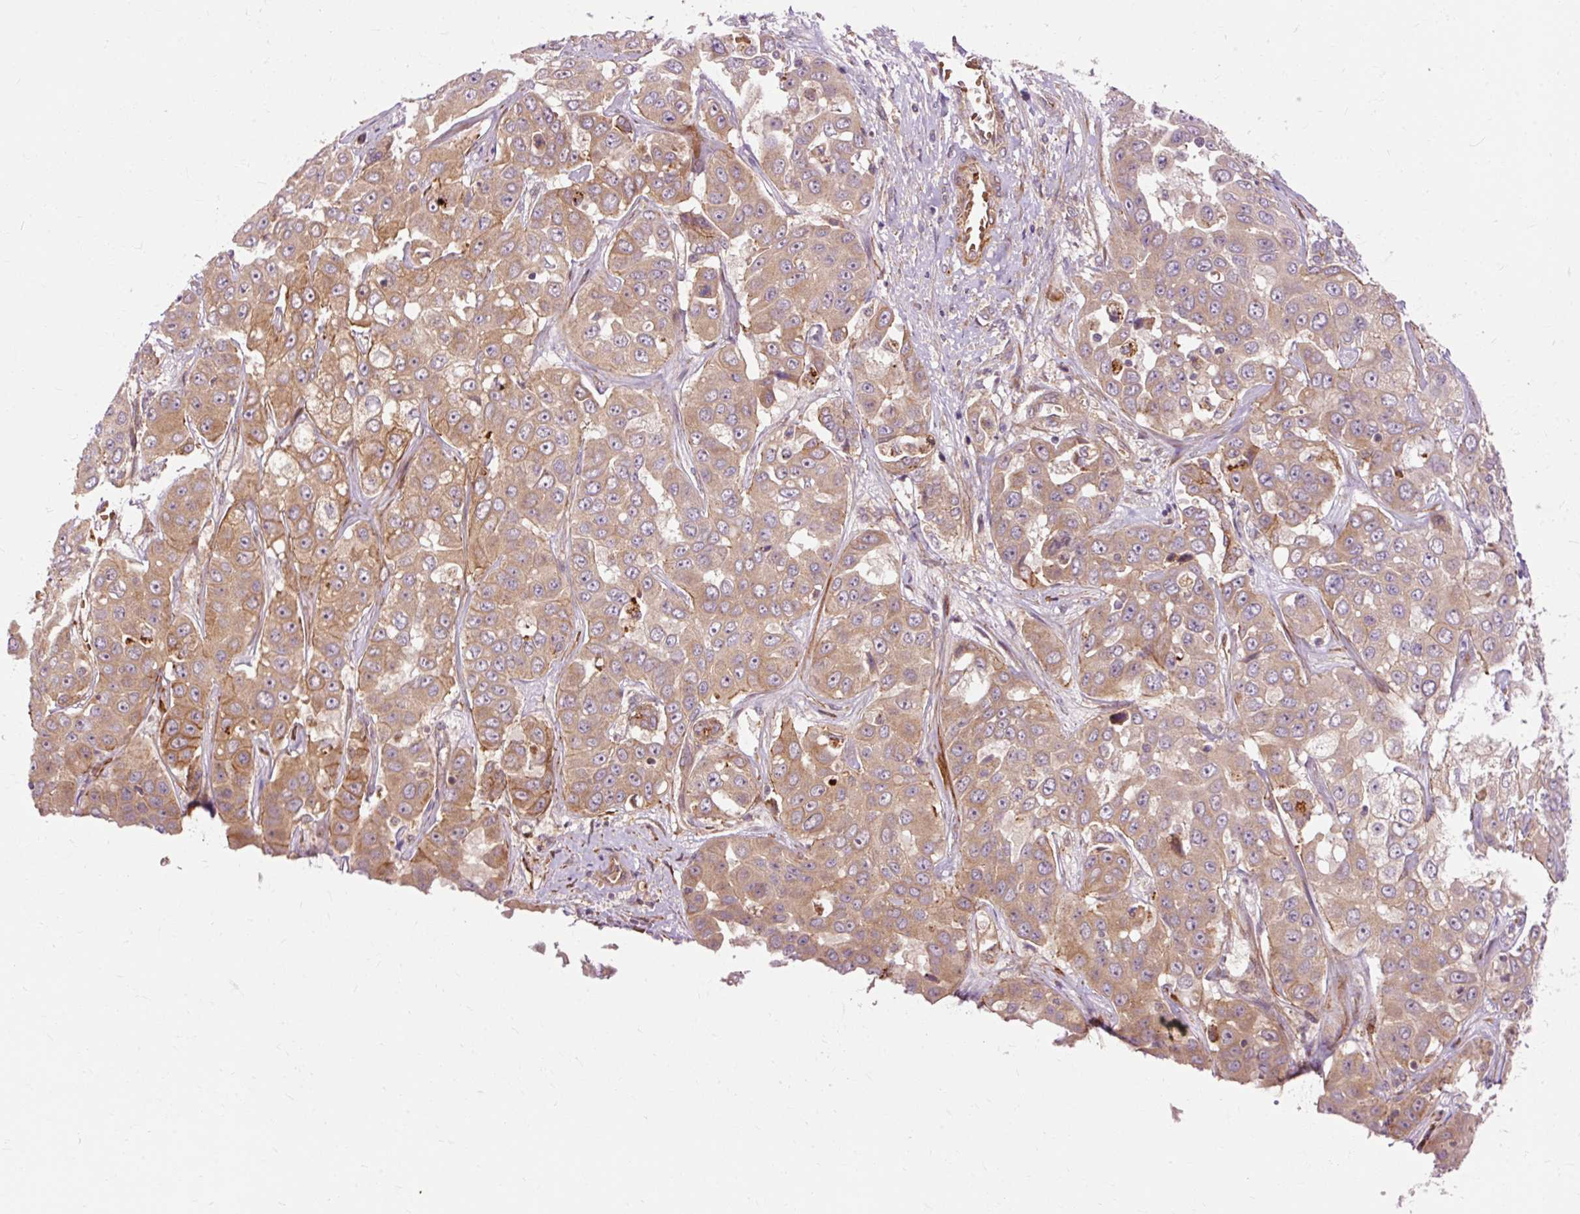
{"staining": {"intensity": "moderate", "quantity": ">75%", "location": "cytoplasmic/membranous"}, "tissue": "liver cancer", "cell_type": "Tumor cells", "image_type": "cancer", "snomed": [{"axis": "morphology", "description": "Cholangiocarcinoma"}, {"axis": "topography", "description": "Liver"}], "caption": "The photomicrograph reveals immunohistochemical staining of liver cholangiocarcinoma. There is moderate cytoplasmic/membranous expression is appreciated in about >75% of tumor cells.", "gene": "RIPOR3", "patient": {"sex": "female", "age": 52}}